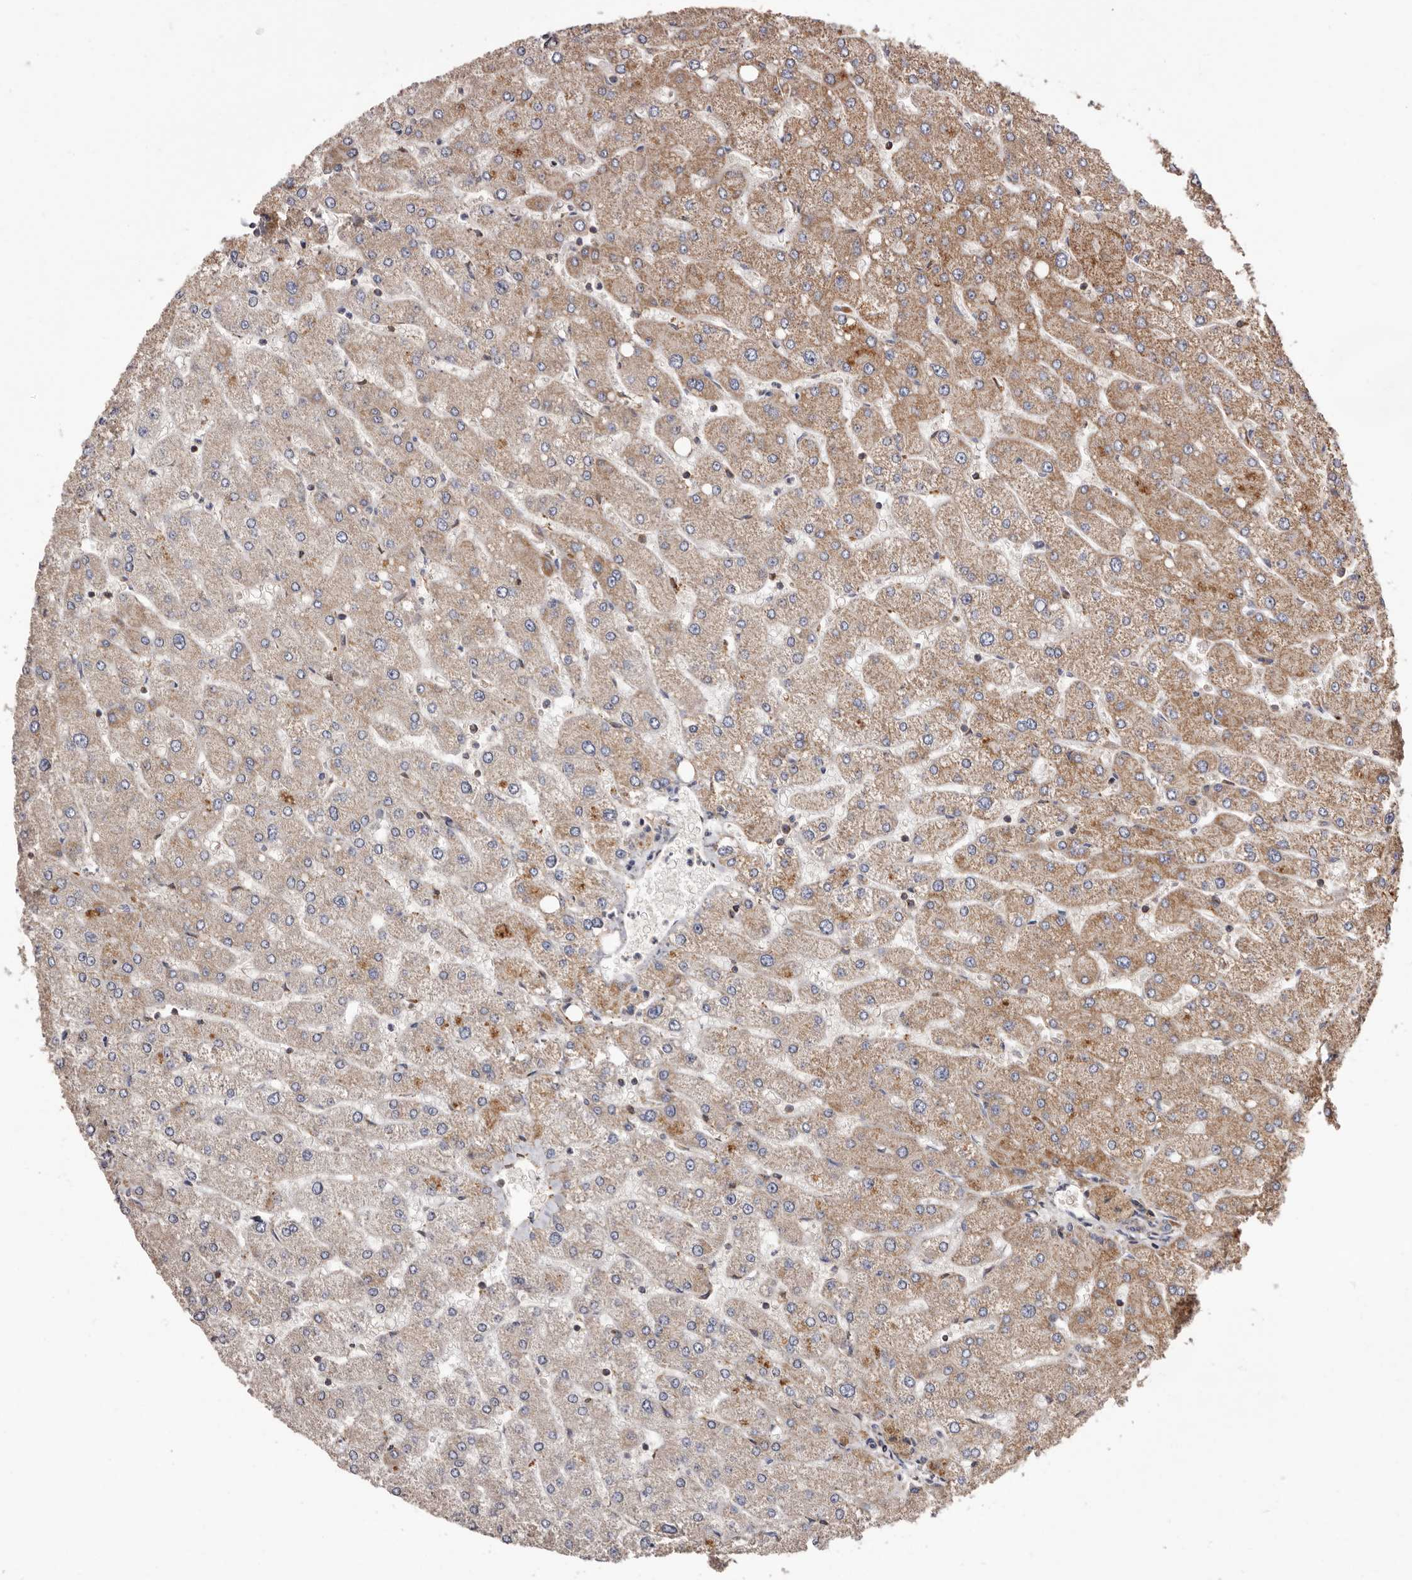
{"staining": {"intensity": "negative", "quantity": "none", "location": "none"}, "tissue": "liver", "cell_type": "Cholangiocytes", "image_type": "normal", "snomed": [{"axis": "morphology", "description": "Normal tissue, NOS"}, {"axis": "topography", "description": "Liver"}], "caption": "Protein analysis of normal liver demonstrates no significant positivity in cholangiocytes.", "gene": "COQ8B", "patient": {"sex": "male", "age": 55}}